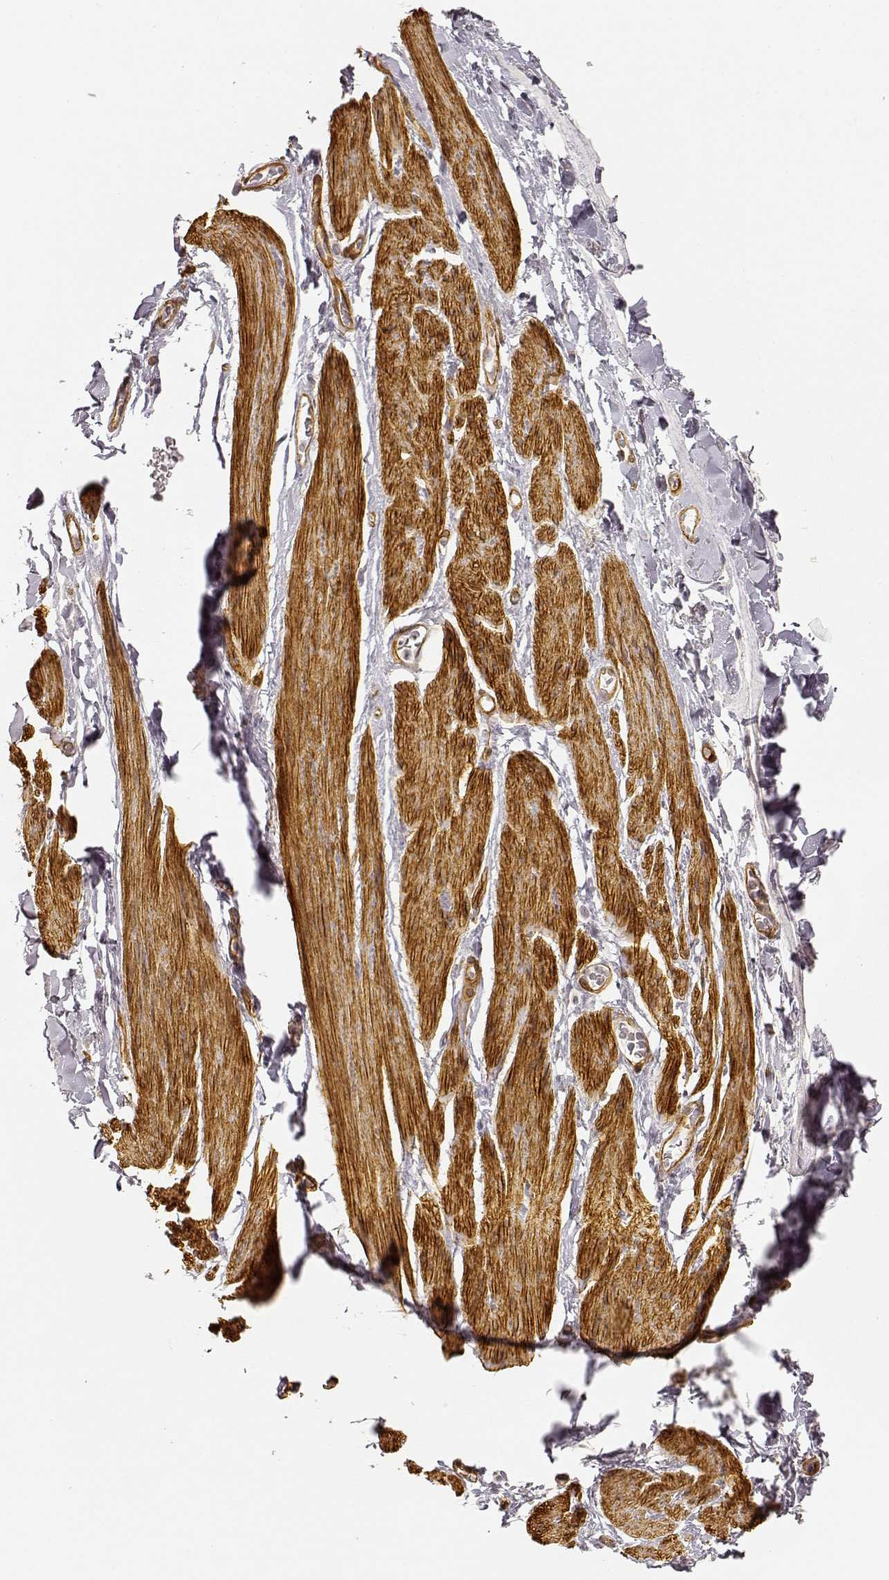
{"staining": {"intensity": "negative", "quantity": "none", "location": "none"}, "tissue": "soft tissue", "cell_type": "Fibroblasts", "image_type": "normal", "snomed": [{"axis": "morphology", "description": "Normal tissue, NOS"}, {"axis": "topography", "description": "Anal"}, {"axis": "topography", "description": "Peripheral nerve tissue"}], "caption": "A high-resolution histopathology image shows IHC staining of benign soft tissue, which exhibits no significant staining in fibroblasts. (Brightfield microscopy of DAB immunohistochemistry (IHC) at high magnification).", "gene": "LAMA4", "patient": {"sex": "male", "age": 53}}